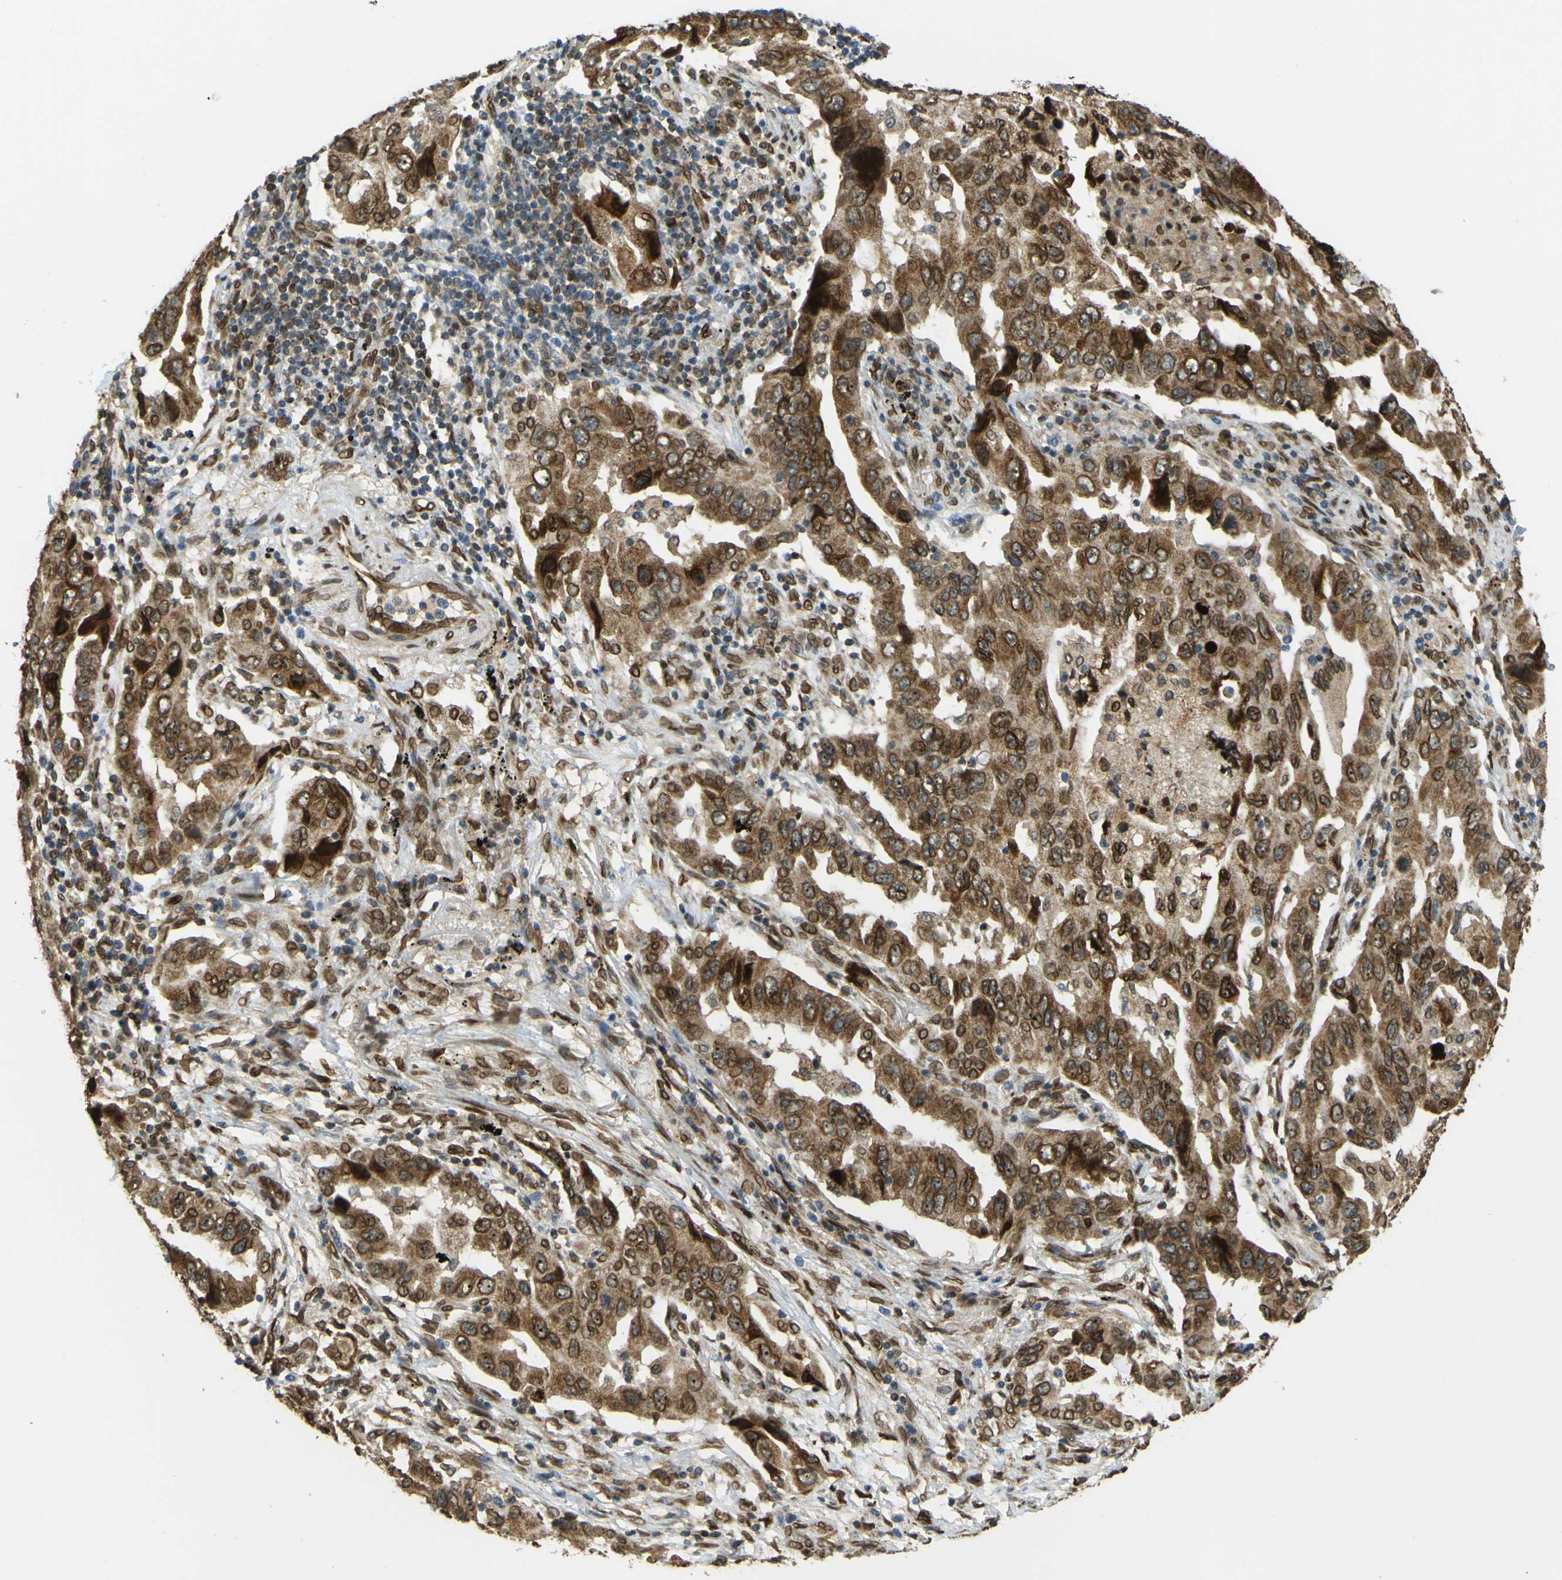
{"staining": {"intensity": "strong", "quantity": ">75%", "location": "cytoplasmic/membranous,nuclear"}, "tissue": "lung cancer", "cell_type": "Tumor cells", "image_type": "cancer", "snomed": [{"axis": "morphology", "description": "Adenocarcinoma, NOS"}, {"axis": "topography", "description": "Lung"}], "caption": "Tumor cells show high levels of strong cytoplasmic/membranous and nuclear staining in about >75% of cells in lung cancer. (brown staining indicates protein expression, while blue staining denotes nuclei).", "gene": "GALNT1", "patient": {"sex": "female", "age": 65}}